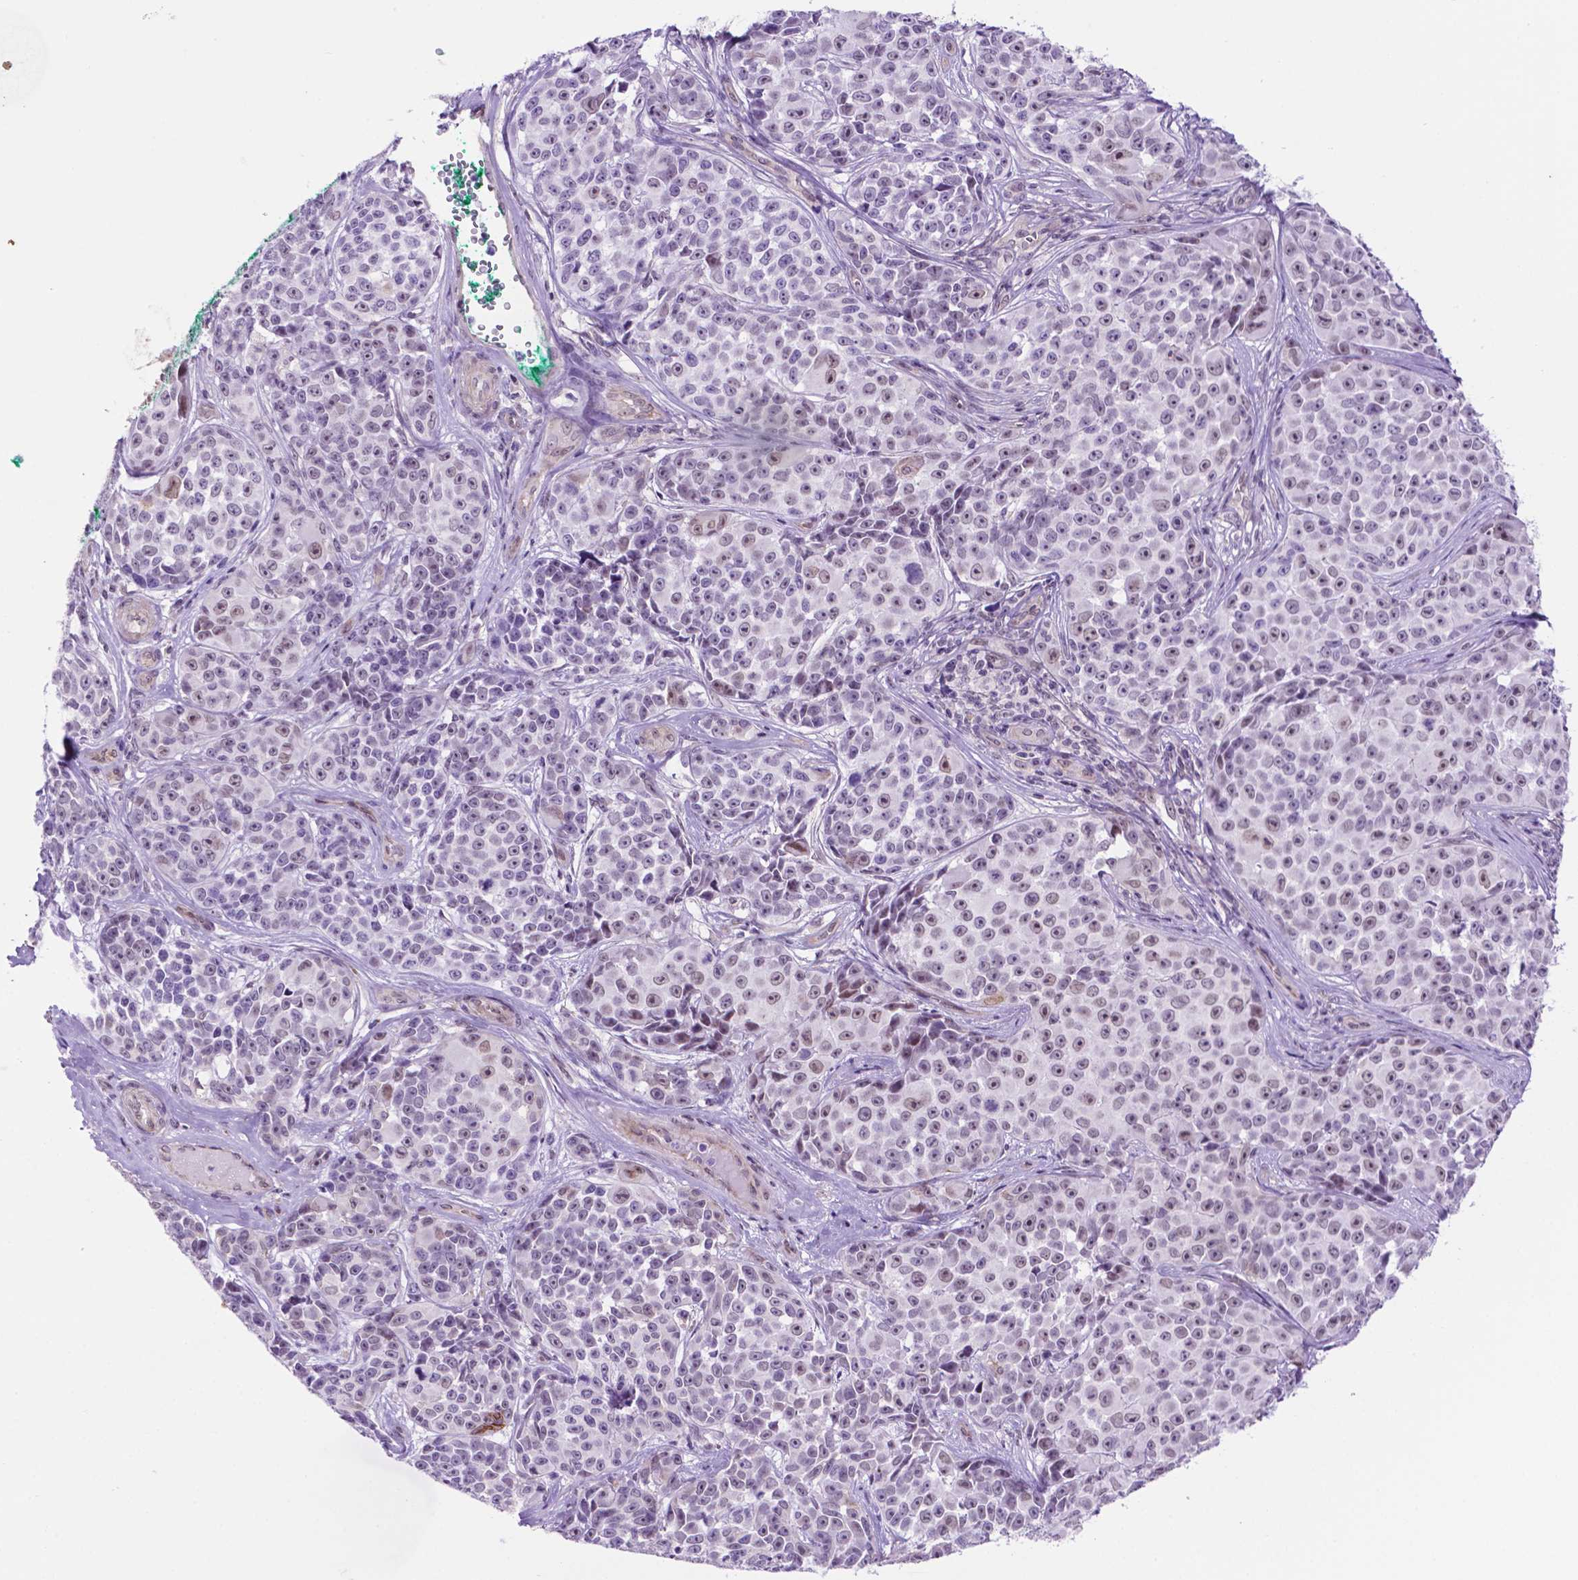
{"staining": {"intensity": "moderate", "quantity": "<25%", "location": "nuclear"}, "tissue": "melanoma", "cell_type": "Tumor cells", "image_type": "cancer", "snomed": [{"axis": "morphology", "description": "Malignant melanoma, NOS"}, {"axis": "topography", "description": "Skin"}], "caption": "Protein staining of melanoma tissue reveals moderate nuclear expression in approximately <25% of tumor cells. (DAB = brown stain, brightfield microscopy at high magnification).", "gene": "TACSTD2", "patient": {"sex": "female", "age": 88}}